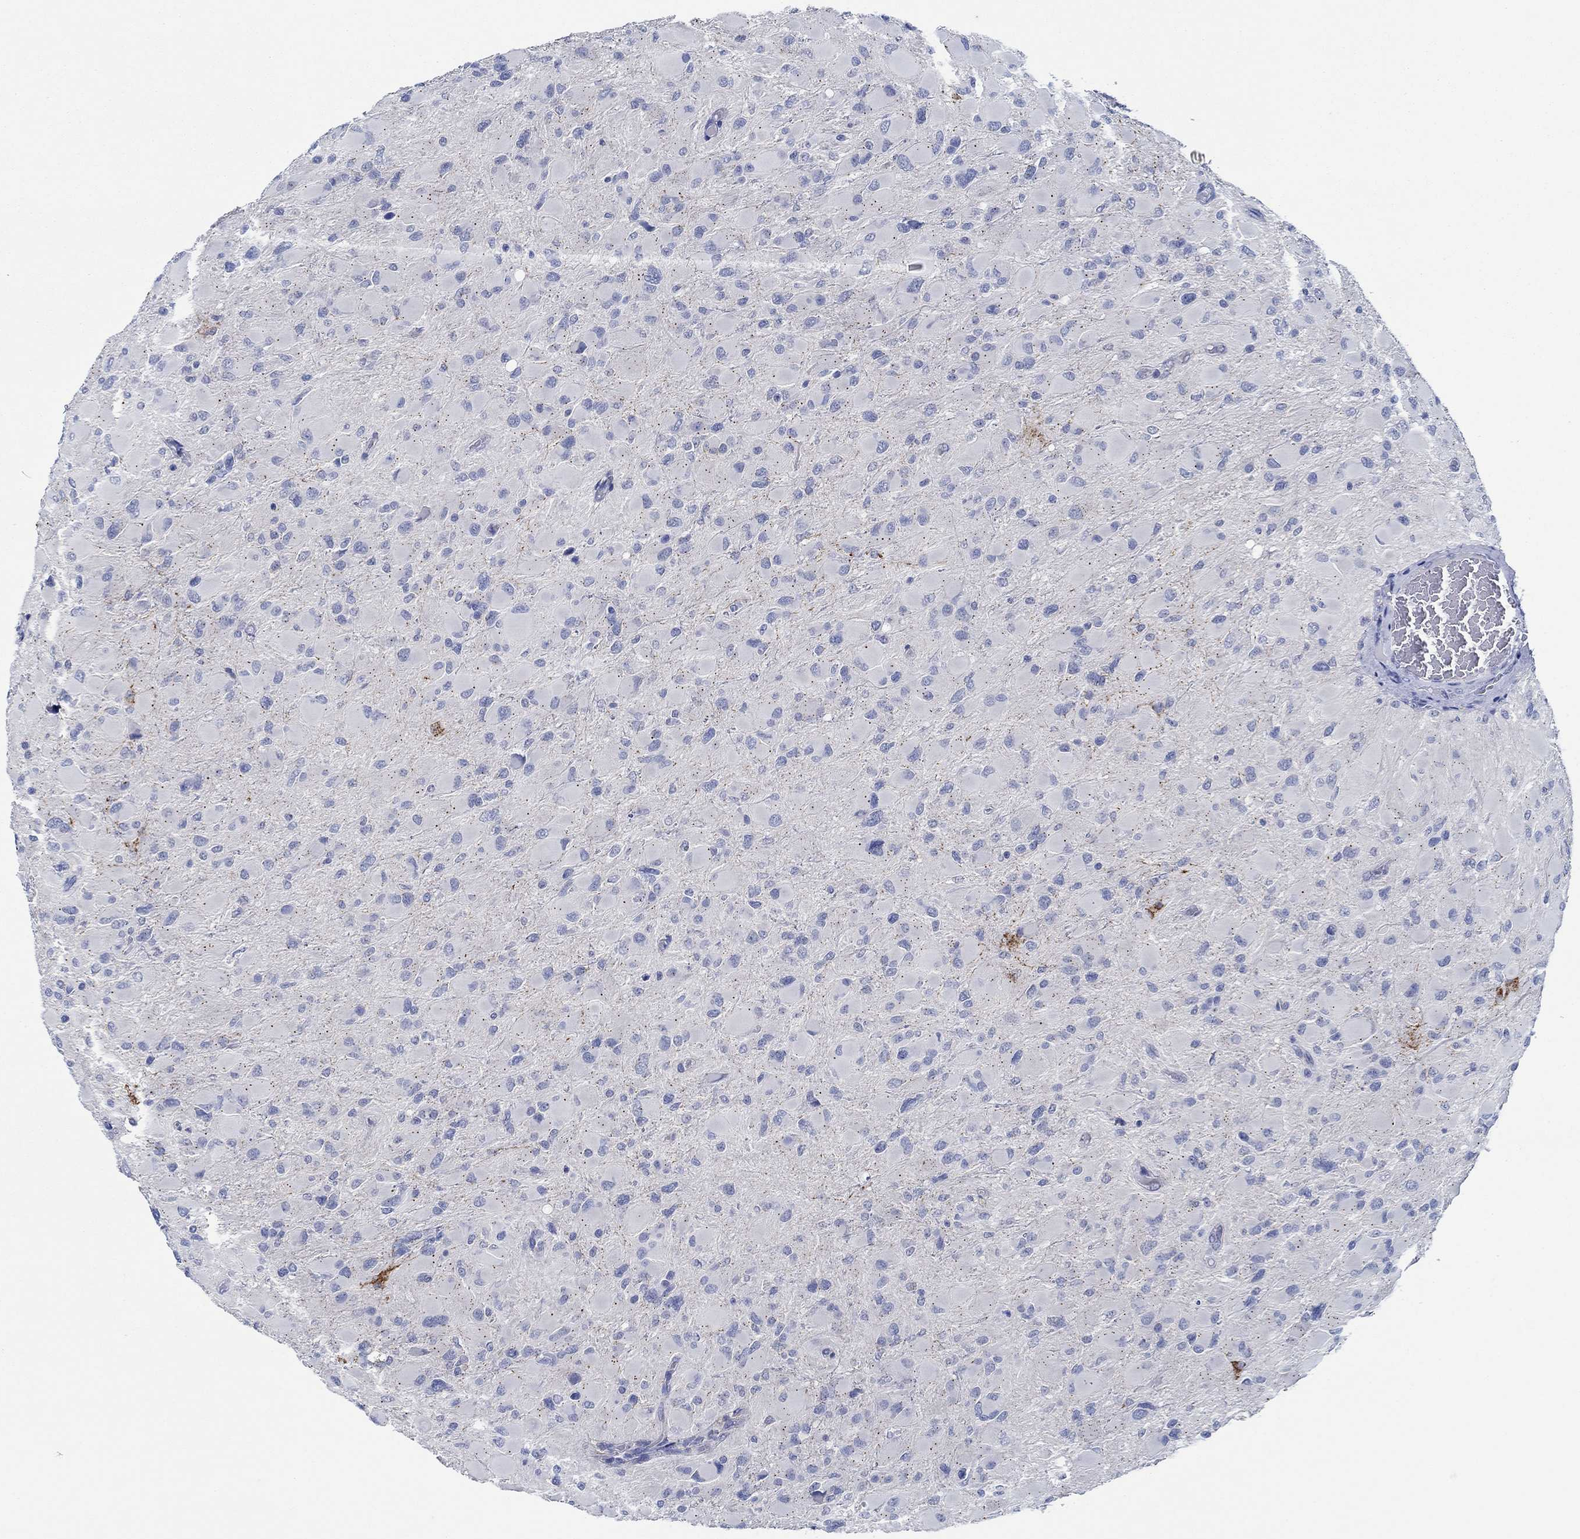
{"staining": {"intensity": "negative", "quantity": "none", "location": "none"}, "tissue": "glioma", "cell_type": "Tumor cells", "image_type": "cancer", "snomed": [{"axis": "morphology", "description": "Glioma, malignant, High grade"}, {"axis": "topography", "description": "Cerebral cortex"}], "caption": "High magnification brightfield microscopy of glioma stained with DAB (brown) and counterstained with hematoxylin (blue): tumor cells show no significant positivity.", "gene": "CPM", "patient": {"sex": "female", "age": 36}}